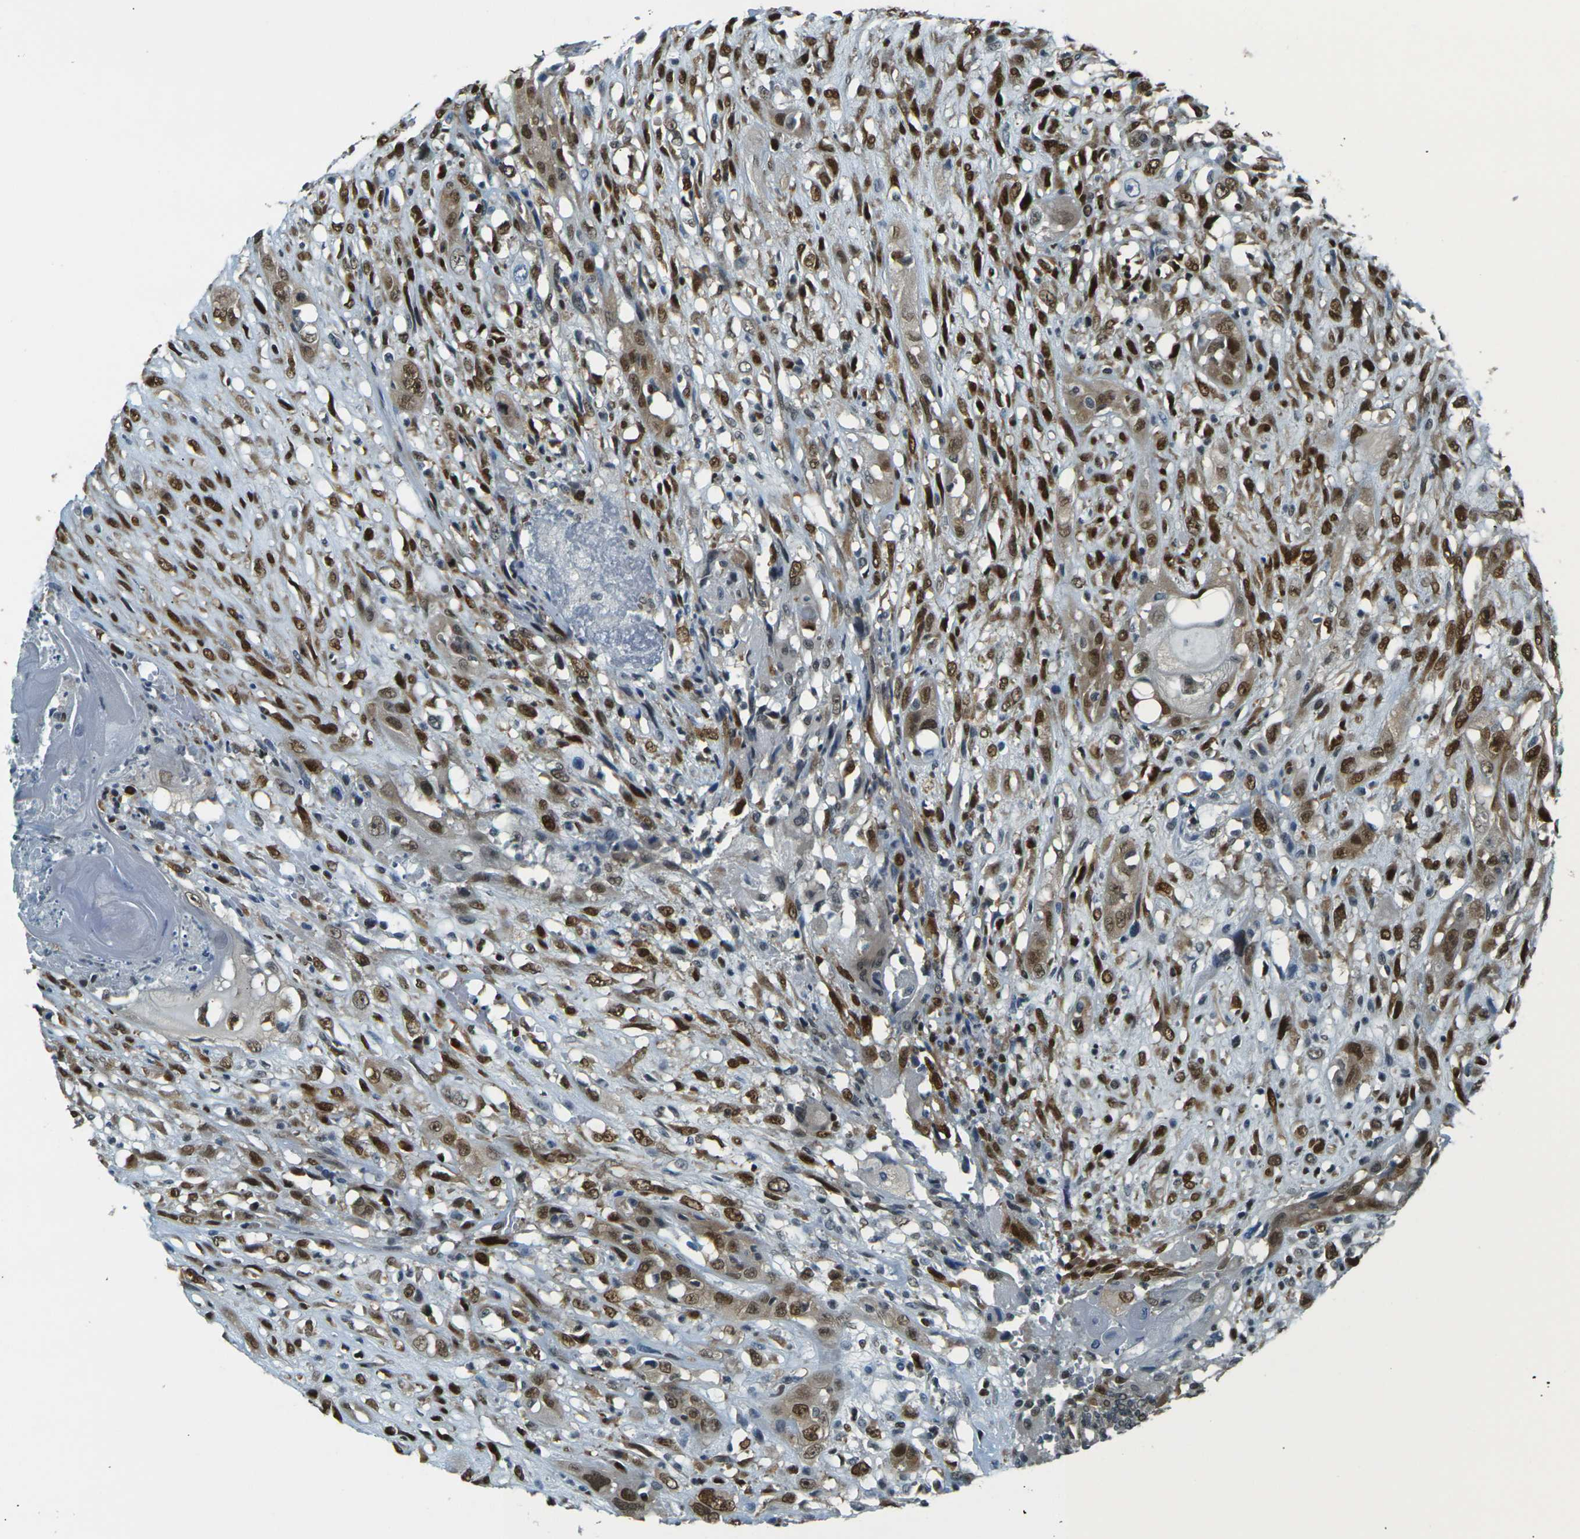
{"staining": {"intensity": "moderate", "quantity": ">75%", "location": "cytoplasmic/membranous,nuclear"}, "tissue": "head and neck cancer", "cell_type": "Tumor cells", "image_type": "cancer", "snomed": [{"axis": "morphology", "description": "Necrosis, NOS"}, {"axis": "morphology", "description": "Neoplasm, malignant, NOS"}, {"axis": "topography", "description": "Salivary gland"}, {"axis": "topography", "description": "Head-Neck"}], "caption": "A high-resolution image shows immunohistochemistry staining of head and neck cancer, which demonstrates moderate cytoplasmic/membranous and nuclear staining in approximately >75% of tumor cells.", "gene": "NHEJ1", "patient": {"sex": "male", "age": 43}}